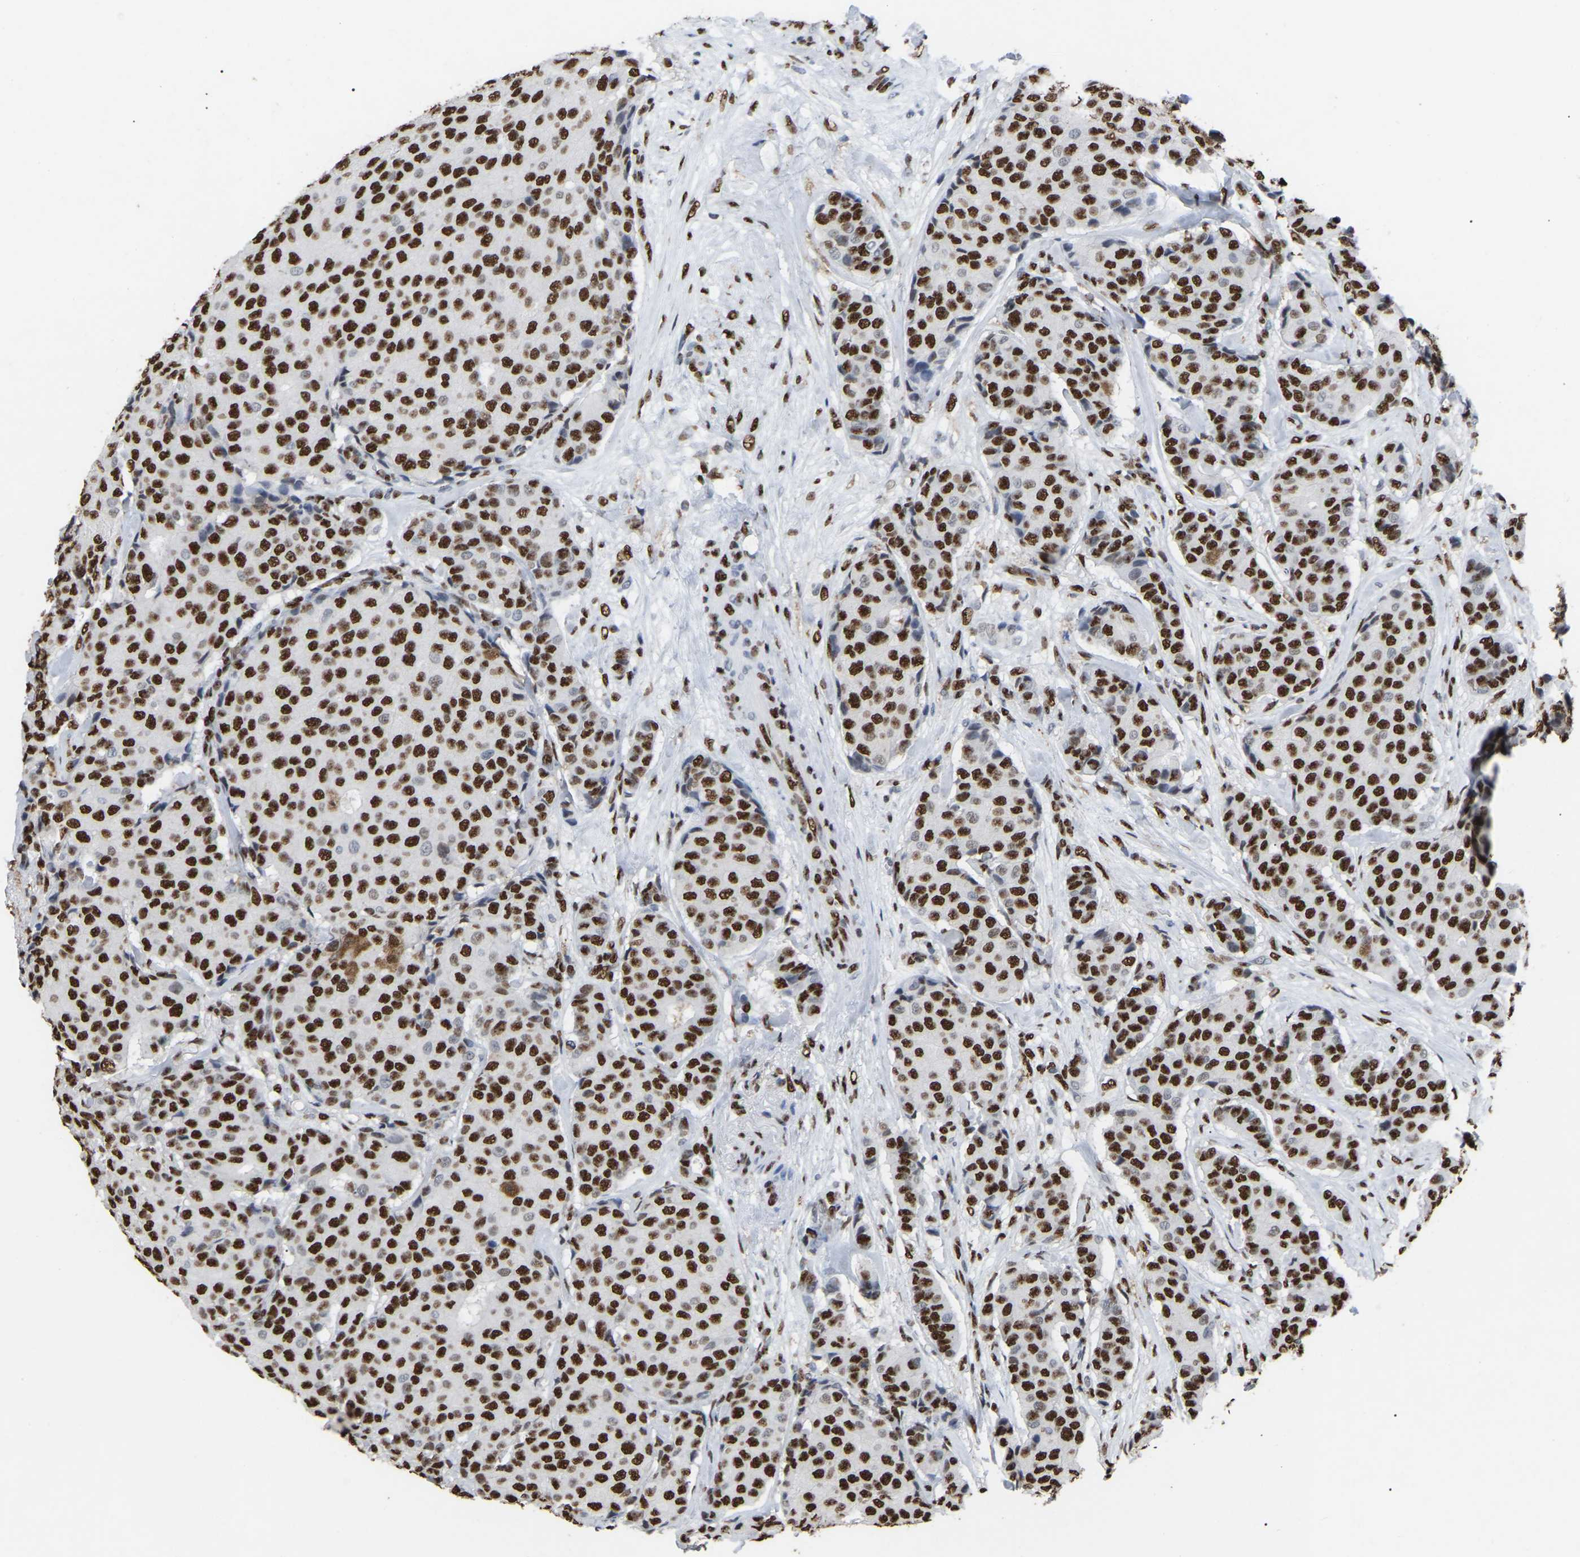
{"staining": {"intensity": "strong", "quantity": ">75%", "location": "nuclear"}, "tissue": "breast cancer", "cell_type": "Tumor cells", "image_type": "cancer", "snomed": [{"axis": "morphology", "description": "Duct carcinoma"}, {"axis": "topography", "description": "Breast"}], "caption": "Protein expression analysis of human breast intraductal carcinoma reveals strong nuclear expression in approximately >75% of tumor cells.", "gene": "RBL2", "patient": {"sex": "female", "age": 75}}